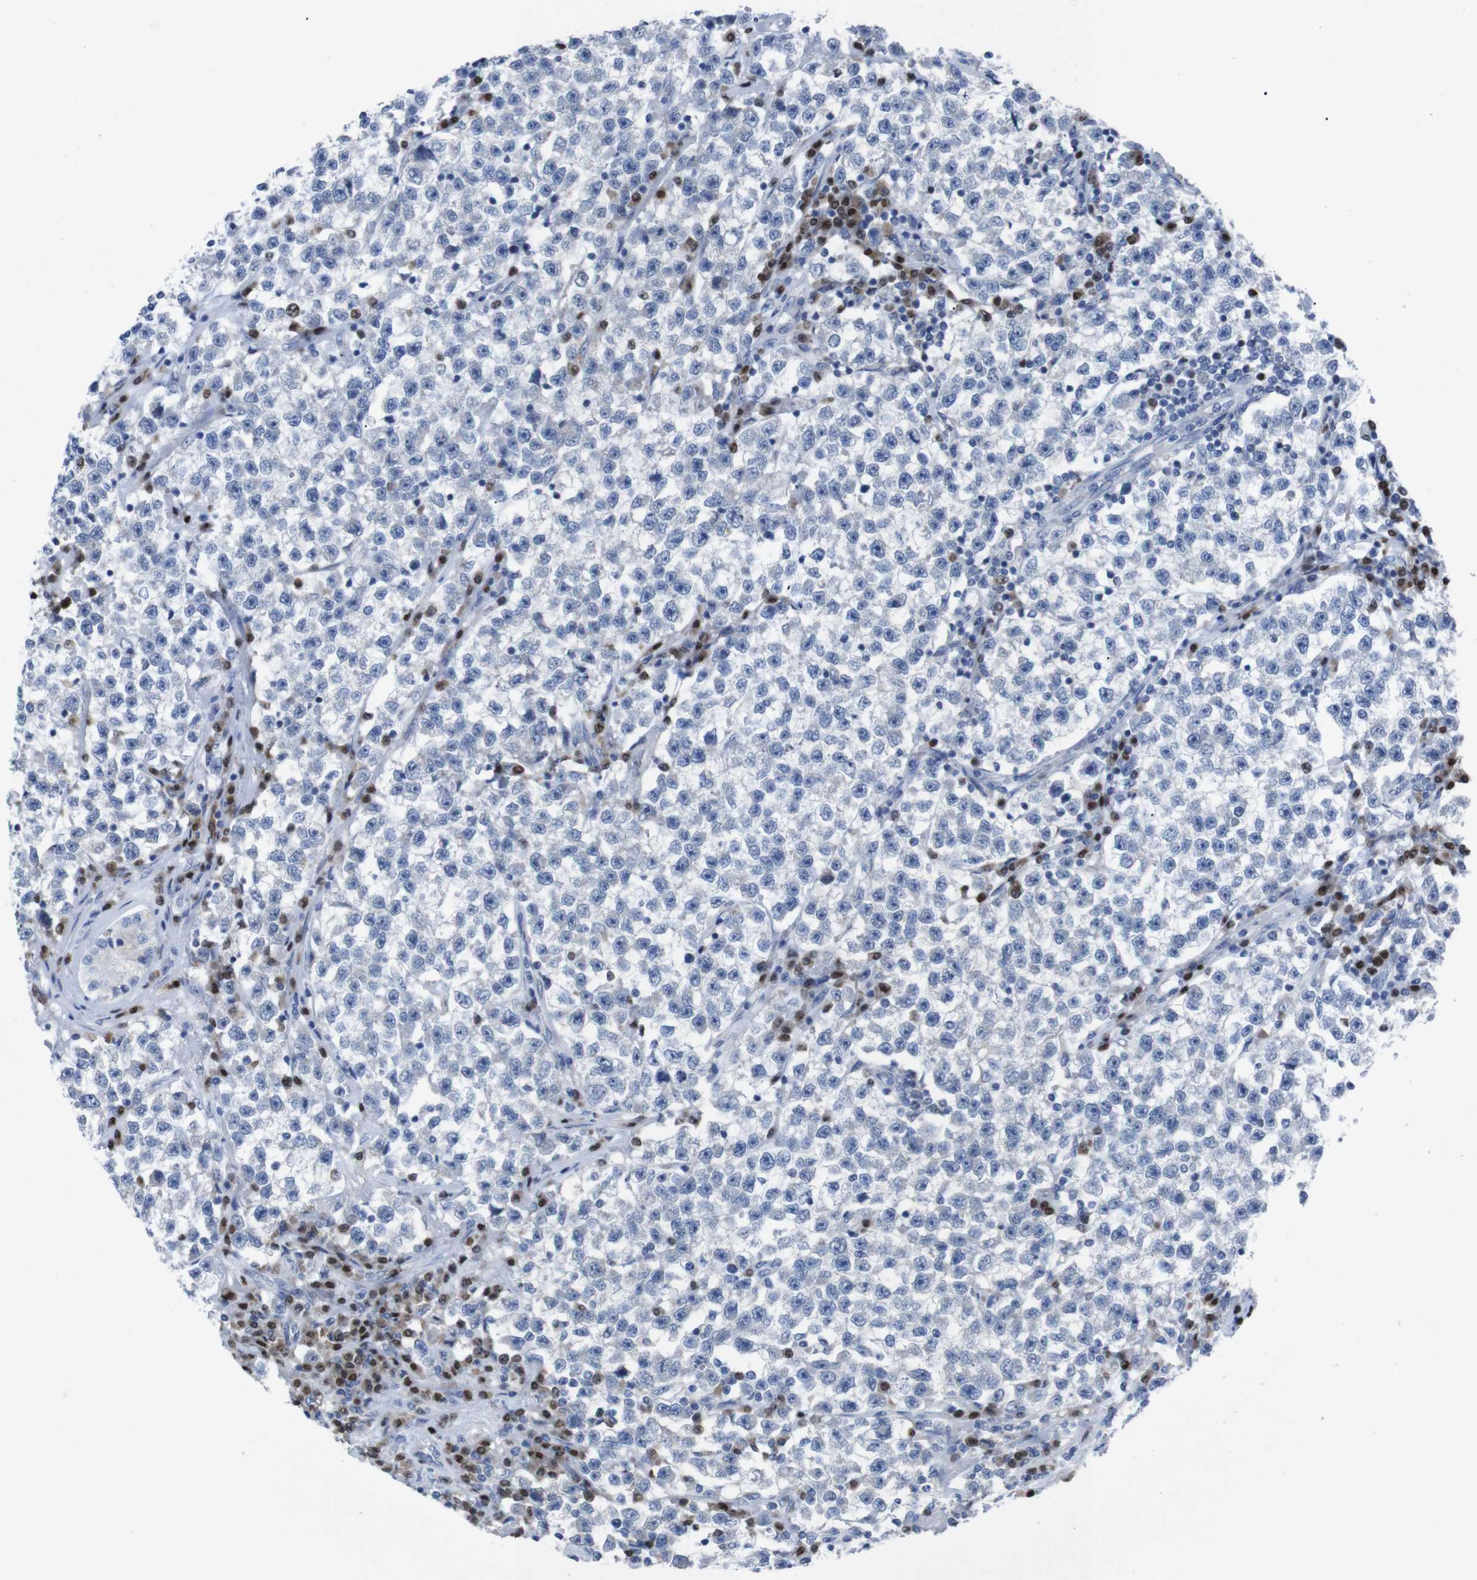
{"staining": {"intensity": "negative", "quantity": "none", "location": "none"}, "tissue": "testis cancer", "cell_type": "Tumor cells", "image_type": "cancer", "snomed": [{"axis": "morphology", "description": "Seminoma, NOS"}, {"axis": "topography", "description": "Testis"}], "caption": "Histopathology image shows no protein expression in tumor cells of testis seminoma tissue.", "gene": "IRF4", "patient": {"sex": "male", "age": 22}}